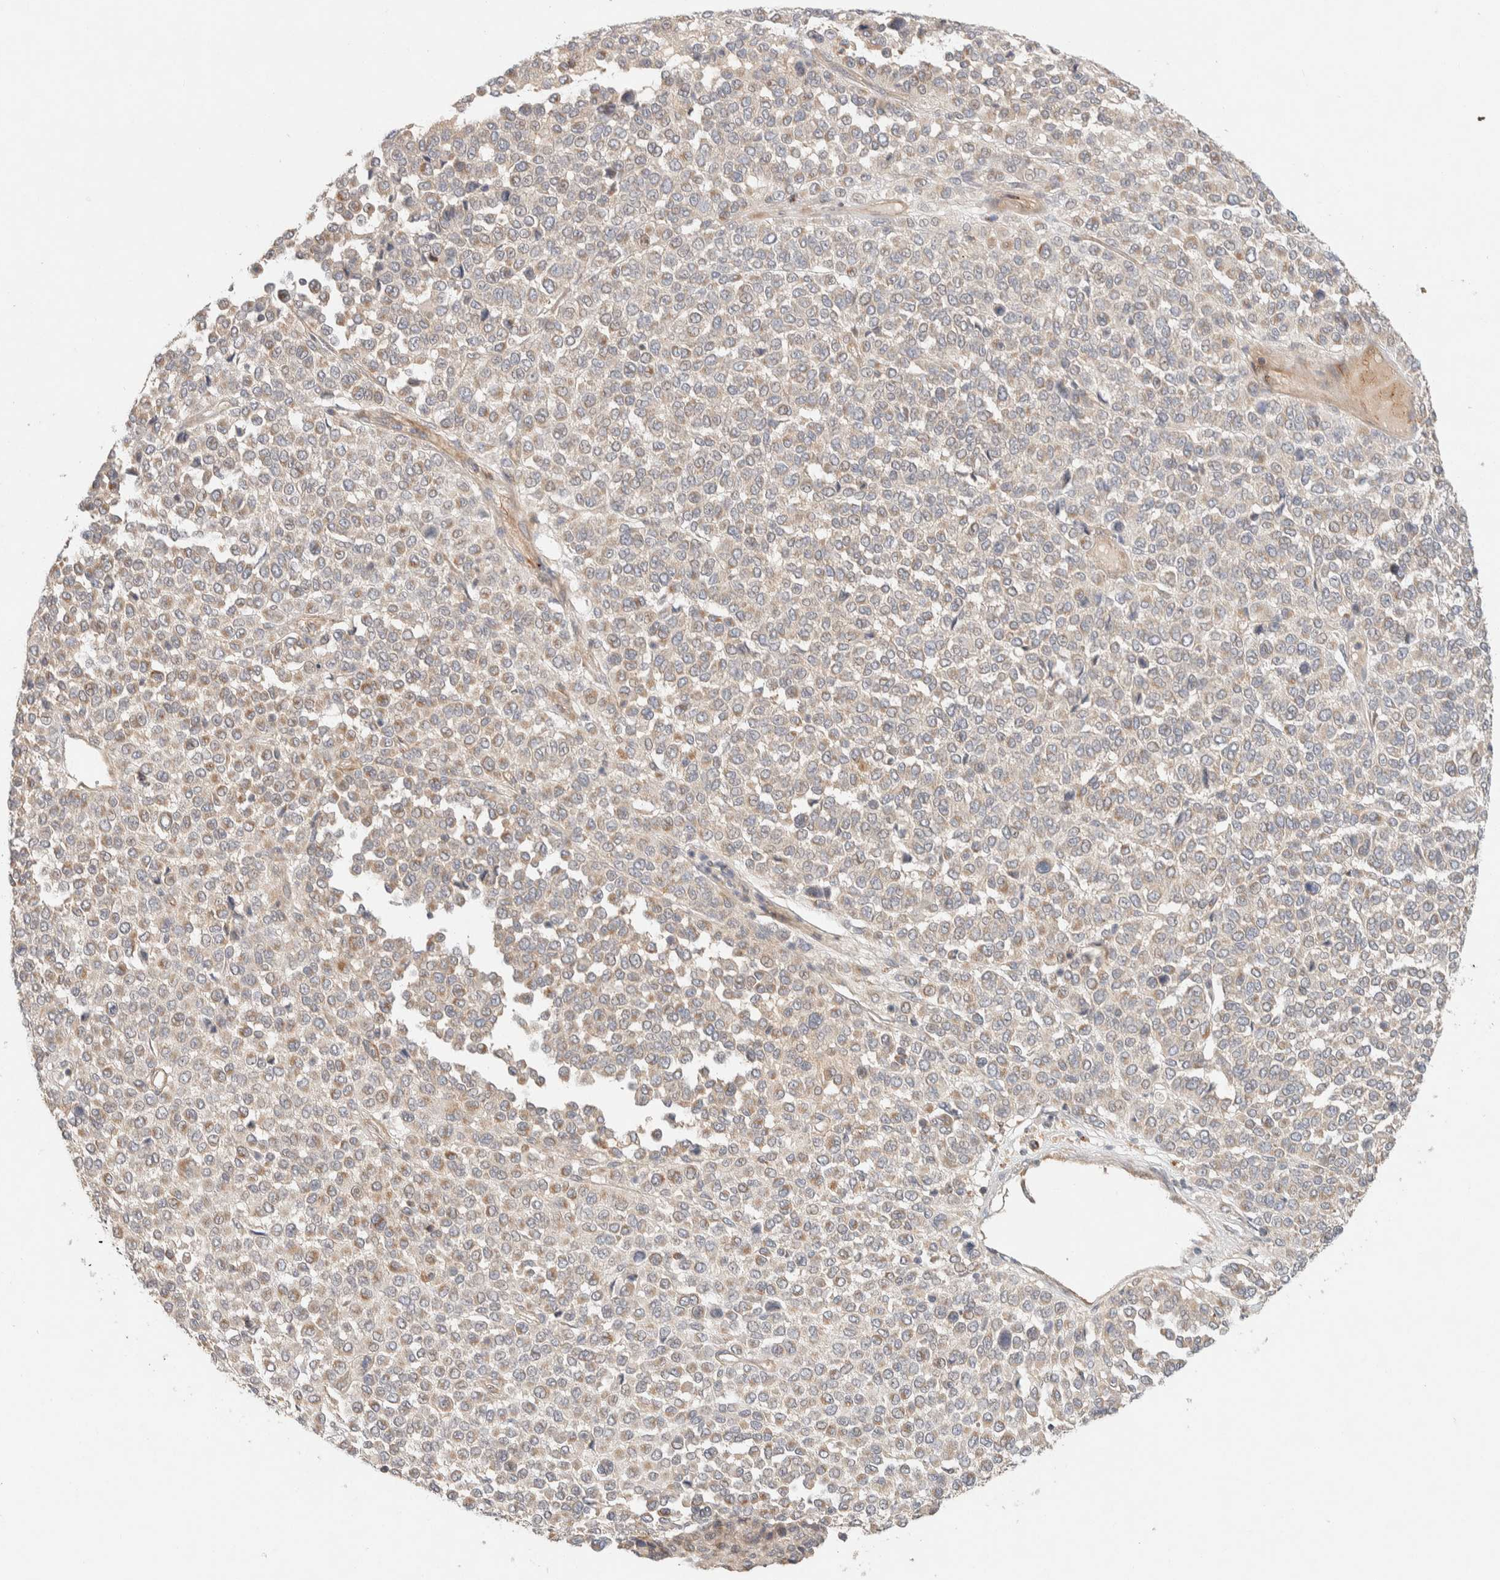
{"staining": {"intensity": "weak", "quantity": "25%-75%", "location": "cytoplasmic/membranous"}, "tissue": "melanoma", "cell_type": "Tumor cells", "image_type": "cancer", "snomed": [{"axis": "morphology", "description": "Malignant melanoma, Metastatic site"}, {"axis": "topography", "description": "Pancreas"}], "caption": "Immunohistochemistry (DAB) staining of human melanoma displays weak cytoplasmic/membranous protein positivity in approximately 25%-75% of tumor cells.", "gene": "KIF9", "patient": {"sex": "female", "age": 30}}